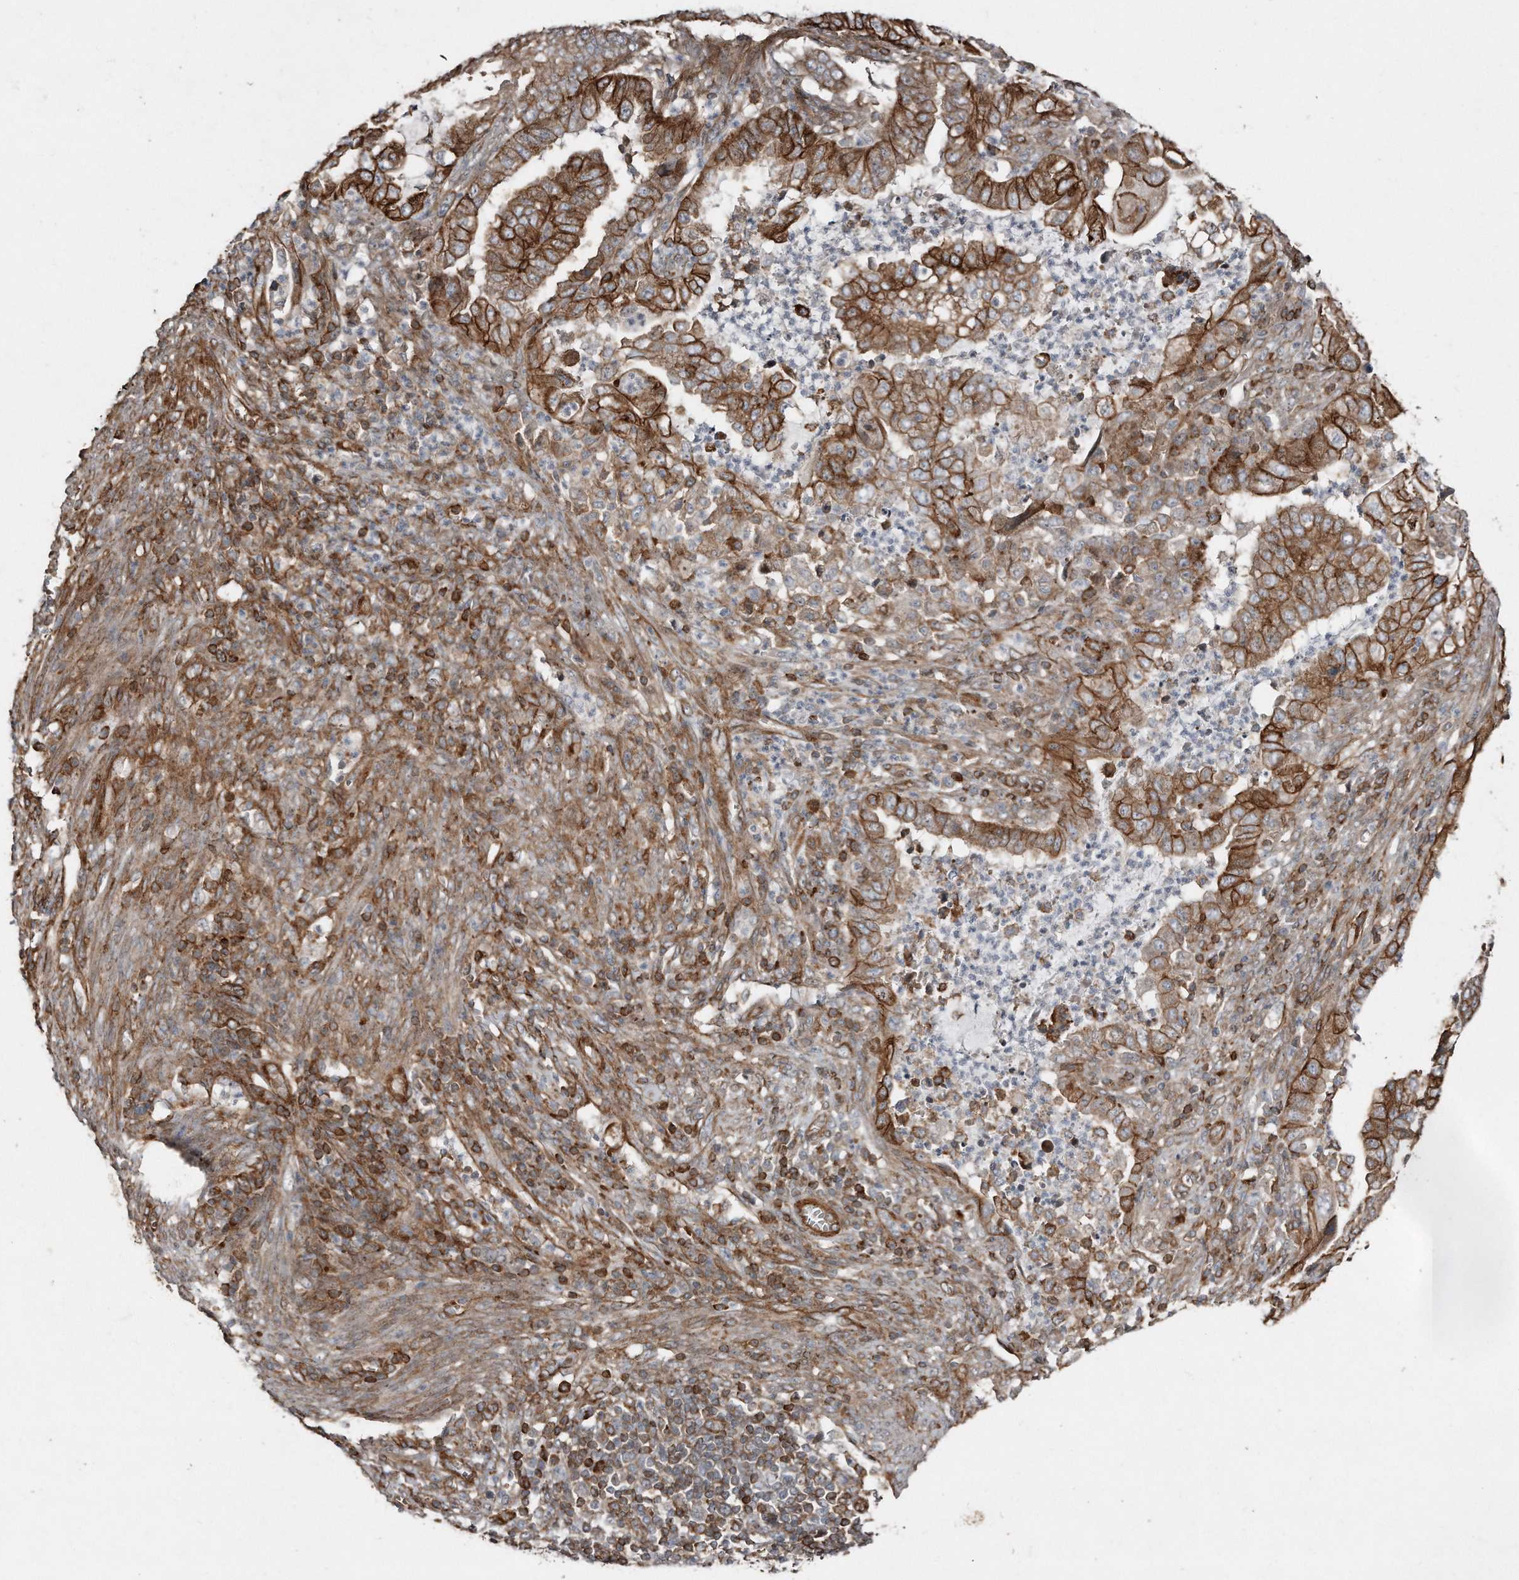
{"staining": {"intensity": "strong", "quantity": ">75%", "location": "cytoplasmic/membranous"}, "tissue": "endometrial cancer", "cell_type": "Tumor cells", "image_type": "cancer", "snomed": [{"axis": "morphology", "description": "Adenocarcinoma, NOS"}, {"axis": "topography", "description": "Endometrium"}], "caption": "Endometrial cancer (adenocarcinoma) stained for a protein (brown) reveals strong cytoplasmic/membranous positive expression in approximately >75% of tumor cells.", "gene": "SNAP47", "patient": {"sex": "female", "age": 51}}